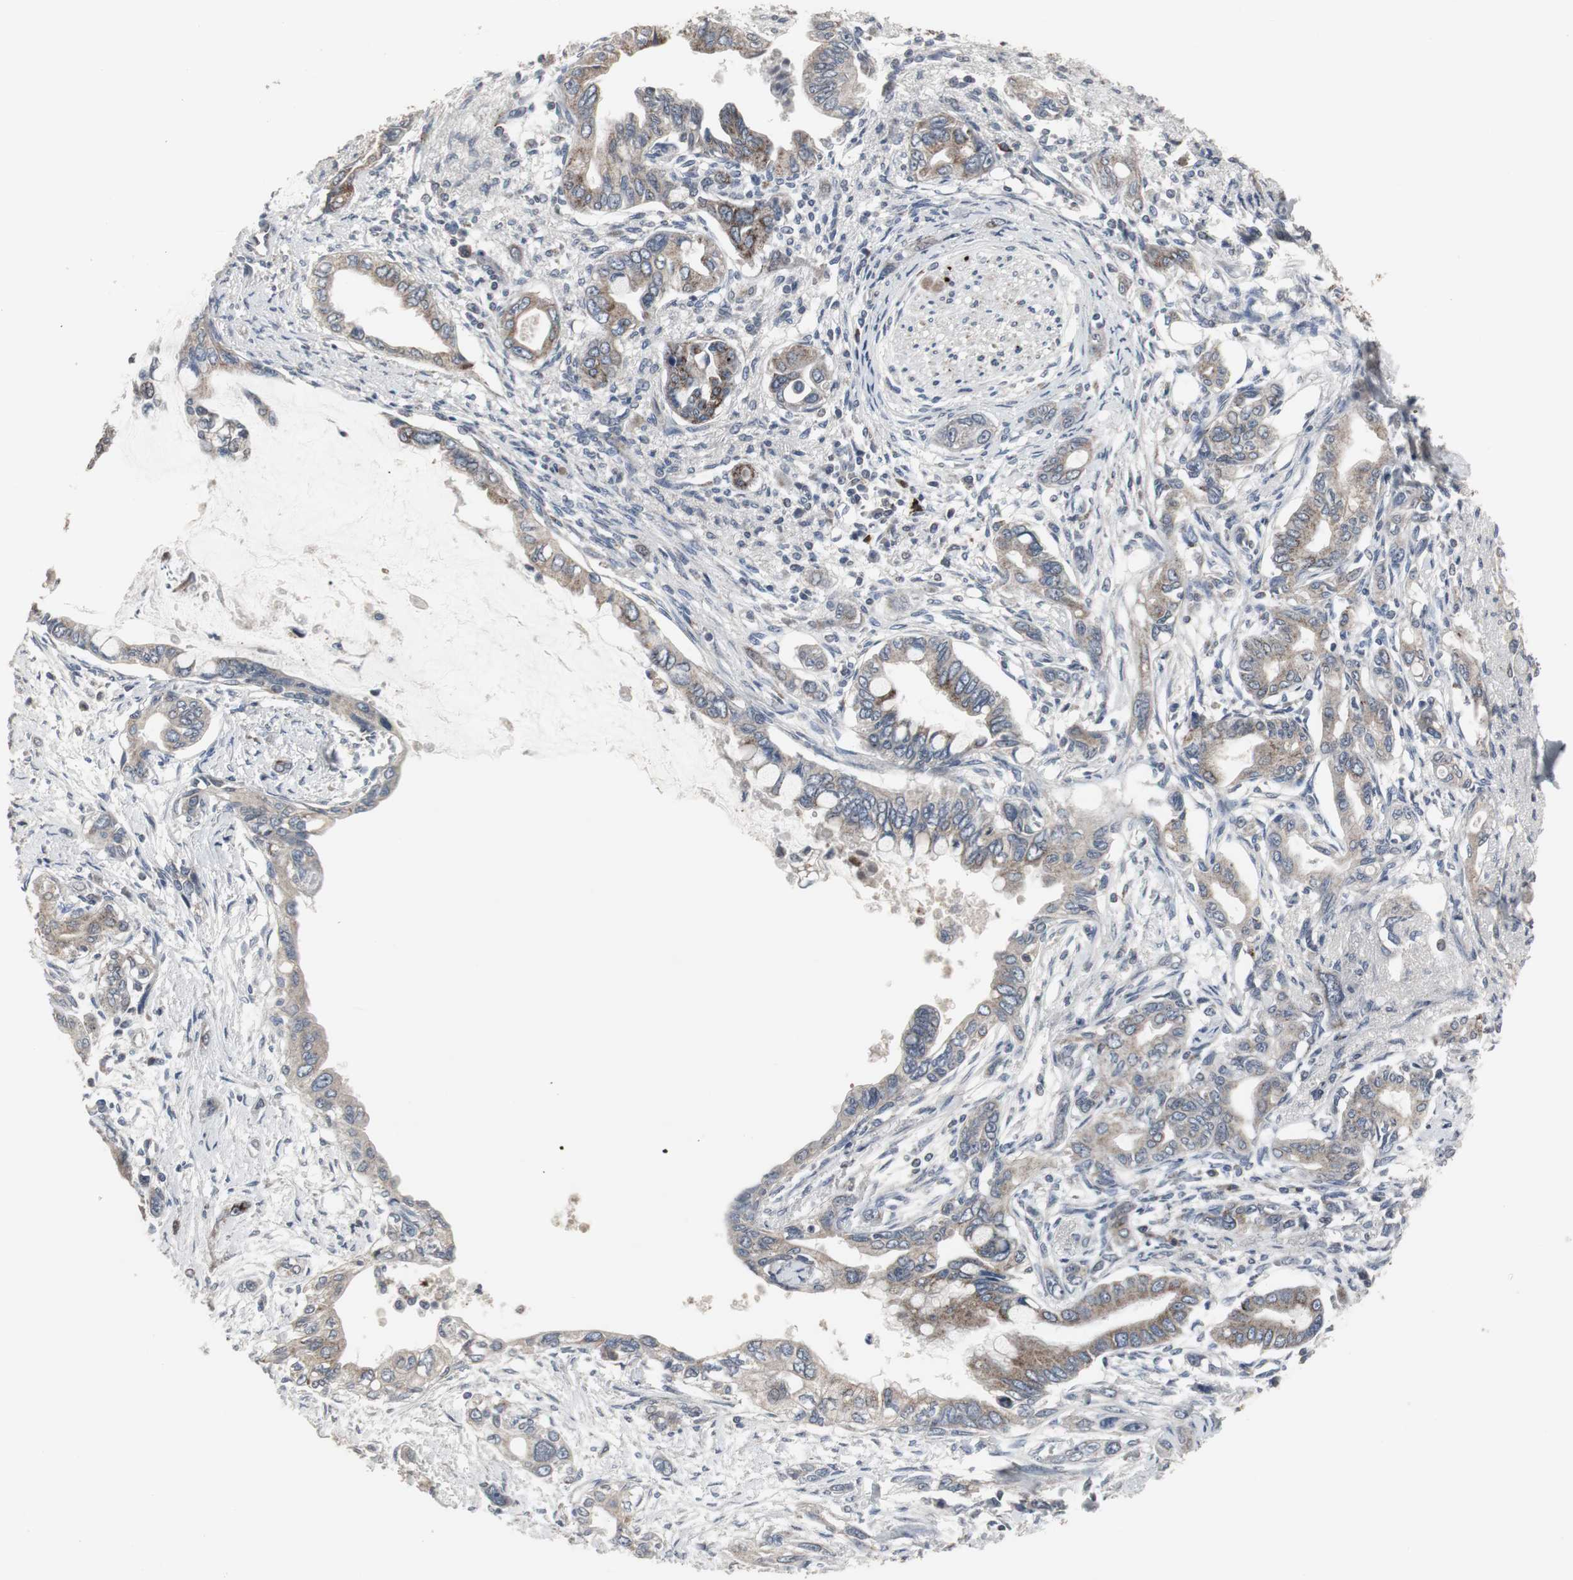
{"staining": {"intensity": "weak", "quantity": ">75%", "location": "cytoplasmic/membranous"}, "tissue": "pancreatic cancer", "cell_type": "Tumor cells", "image_type": "cancer", "snomed": [{"axis": "morphology", "description": "Adenocarcinoma, NOS"}, {"axis": "topography", "description": "Pancreas"}], "caption": "Immunohistochemical staining of human pancreatic cancer (adenocarcinoma) exhibits low levels of weak cytoplasmic/membranous protein staining in approximately >75% of tumor cells.", "gene": "ACAA1", "patient": {"sex": "female", "age": 60}}